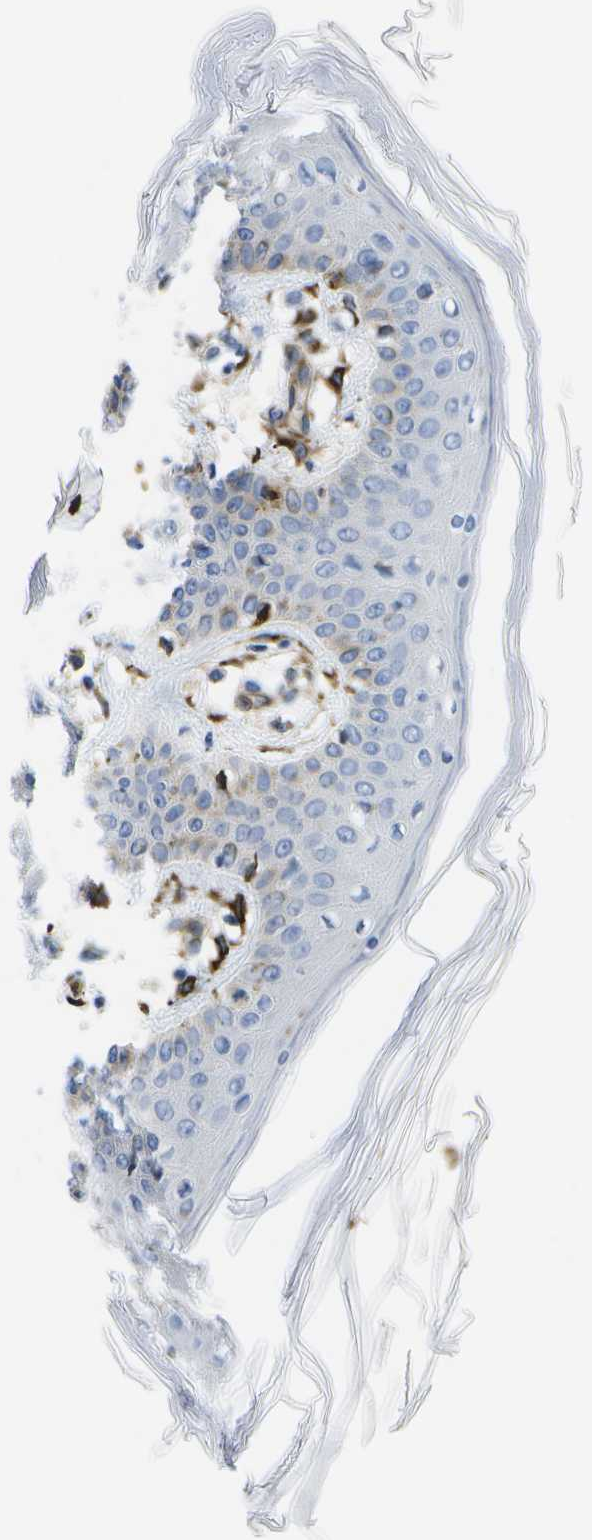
{"staining": {"intensity": "moderate", "quantity": ">75%", "location": "cytoplasmic/membranous"}, "tissue": "skin", "cell_type": "Fibroblasts", "image_type": "normal", "snomed": [{"axis": "morphology", "description": "Normal tissue, NOS"}, {"axis": "topography", "description": "Skin"}], "caption": "Protein analysis of unremarkable skin exhibits moderate cytoplasmic/membranous positivity in approximately >75% of fibroblasts.", "gene": "ZDHHC17", "patient": {"sex": "male", "age": 53}}